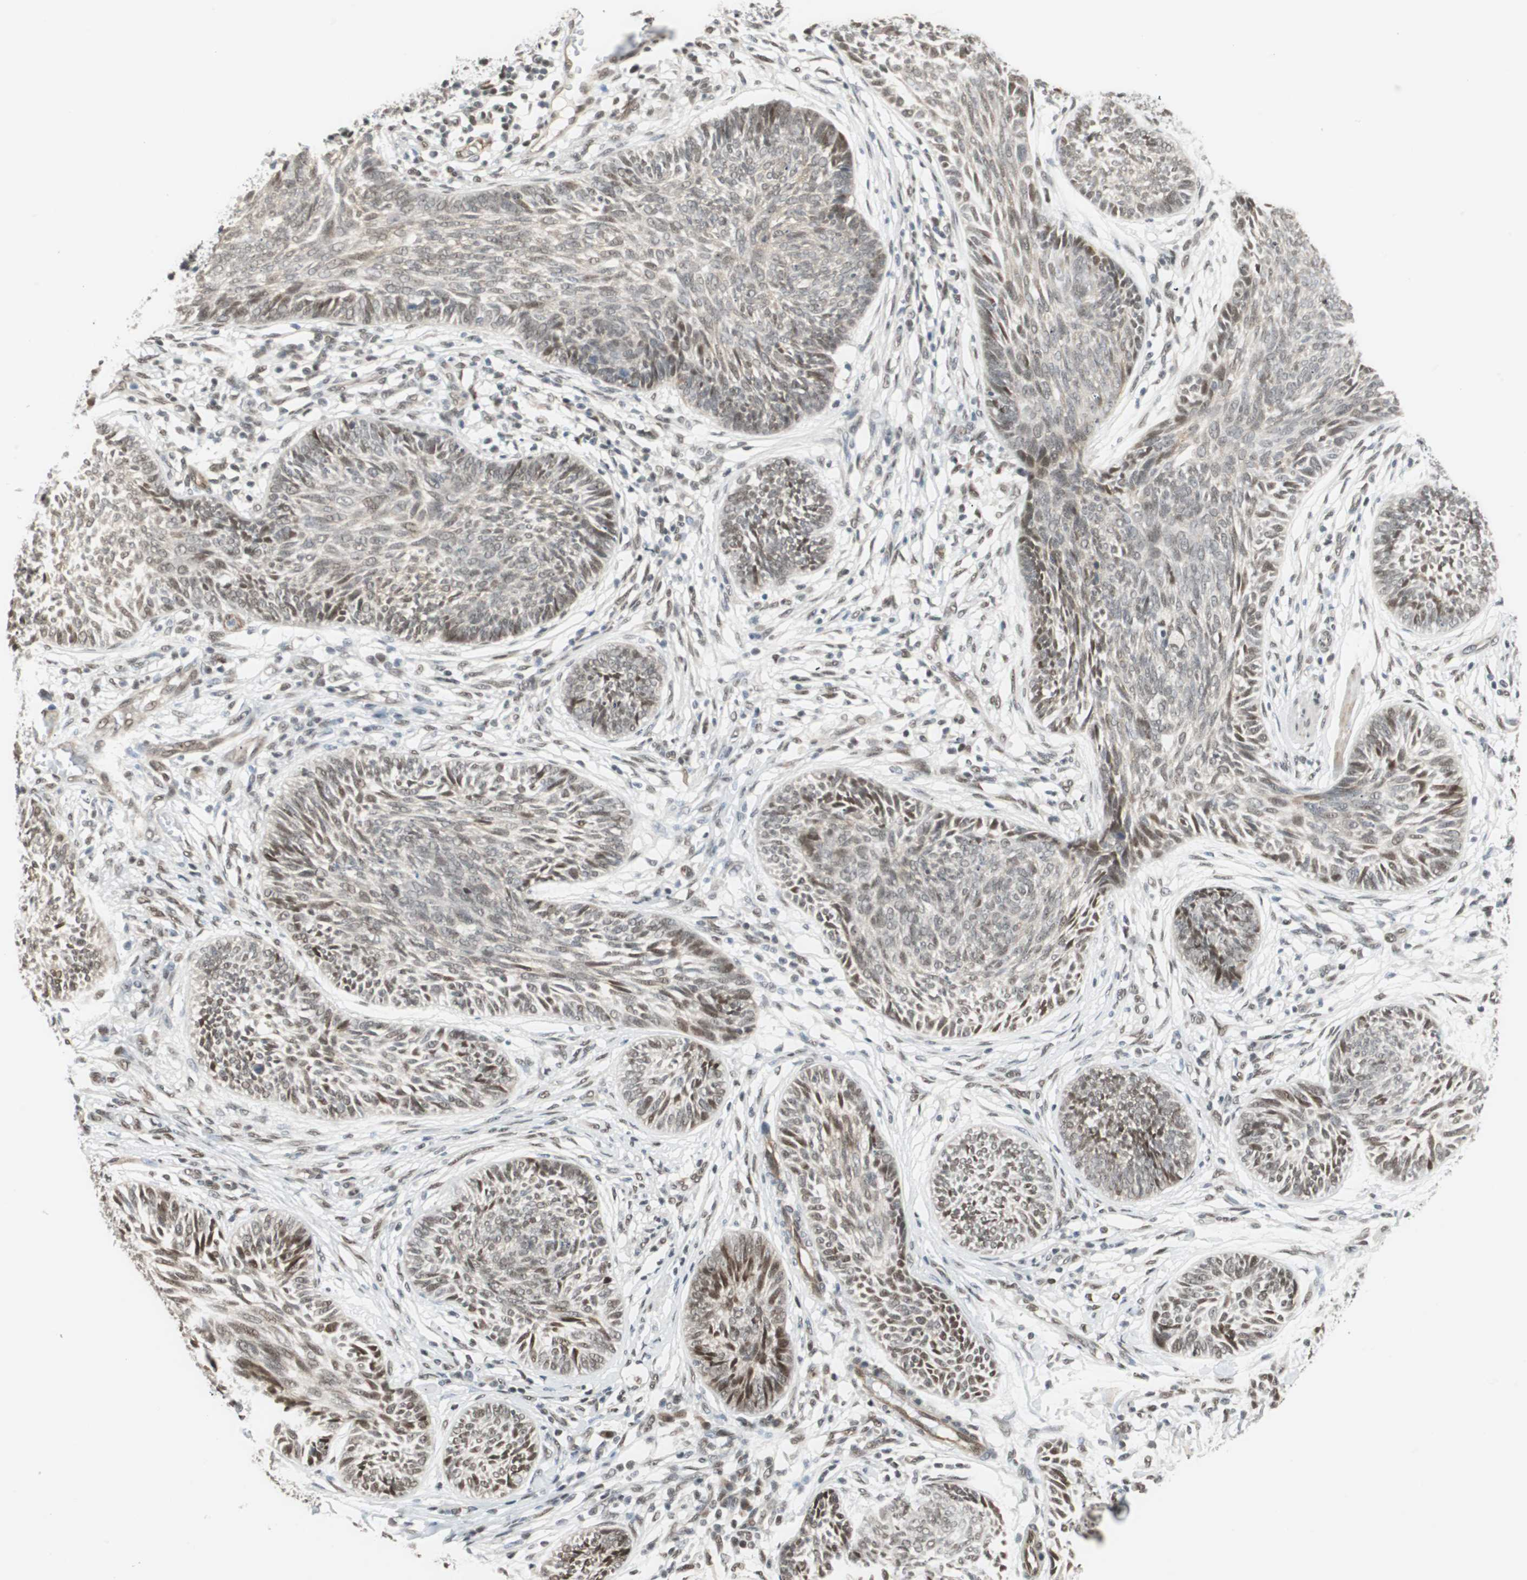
{"staining": {"intensity": "moderate", "quantity": ">75%", "location": "nuclear"}, "tissue": "skin cancer", "cell_type": "Tumor cells", "image_type": "cancer", "snomed": [{"axis": "morphology", "description": "Papilloma, NOS"}, {"axis": "morphology", "description": "Basal cell carcinoma"}, {"axis": "topography", "description": "Skin"}], "caption": "This micrograph exhibits skin basal cell carcinoma stained with IHC to label a protein in brown. The nuclear of tumor cells show moderate positivity for the protein. Nuclei are counter-stained blue.", "gene": "ZBTB17", "patient": {"sex": "male", "age": 87}}